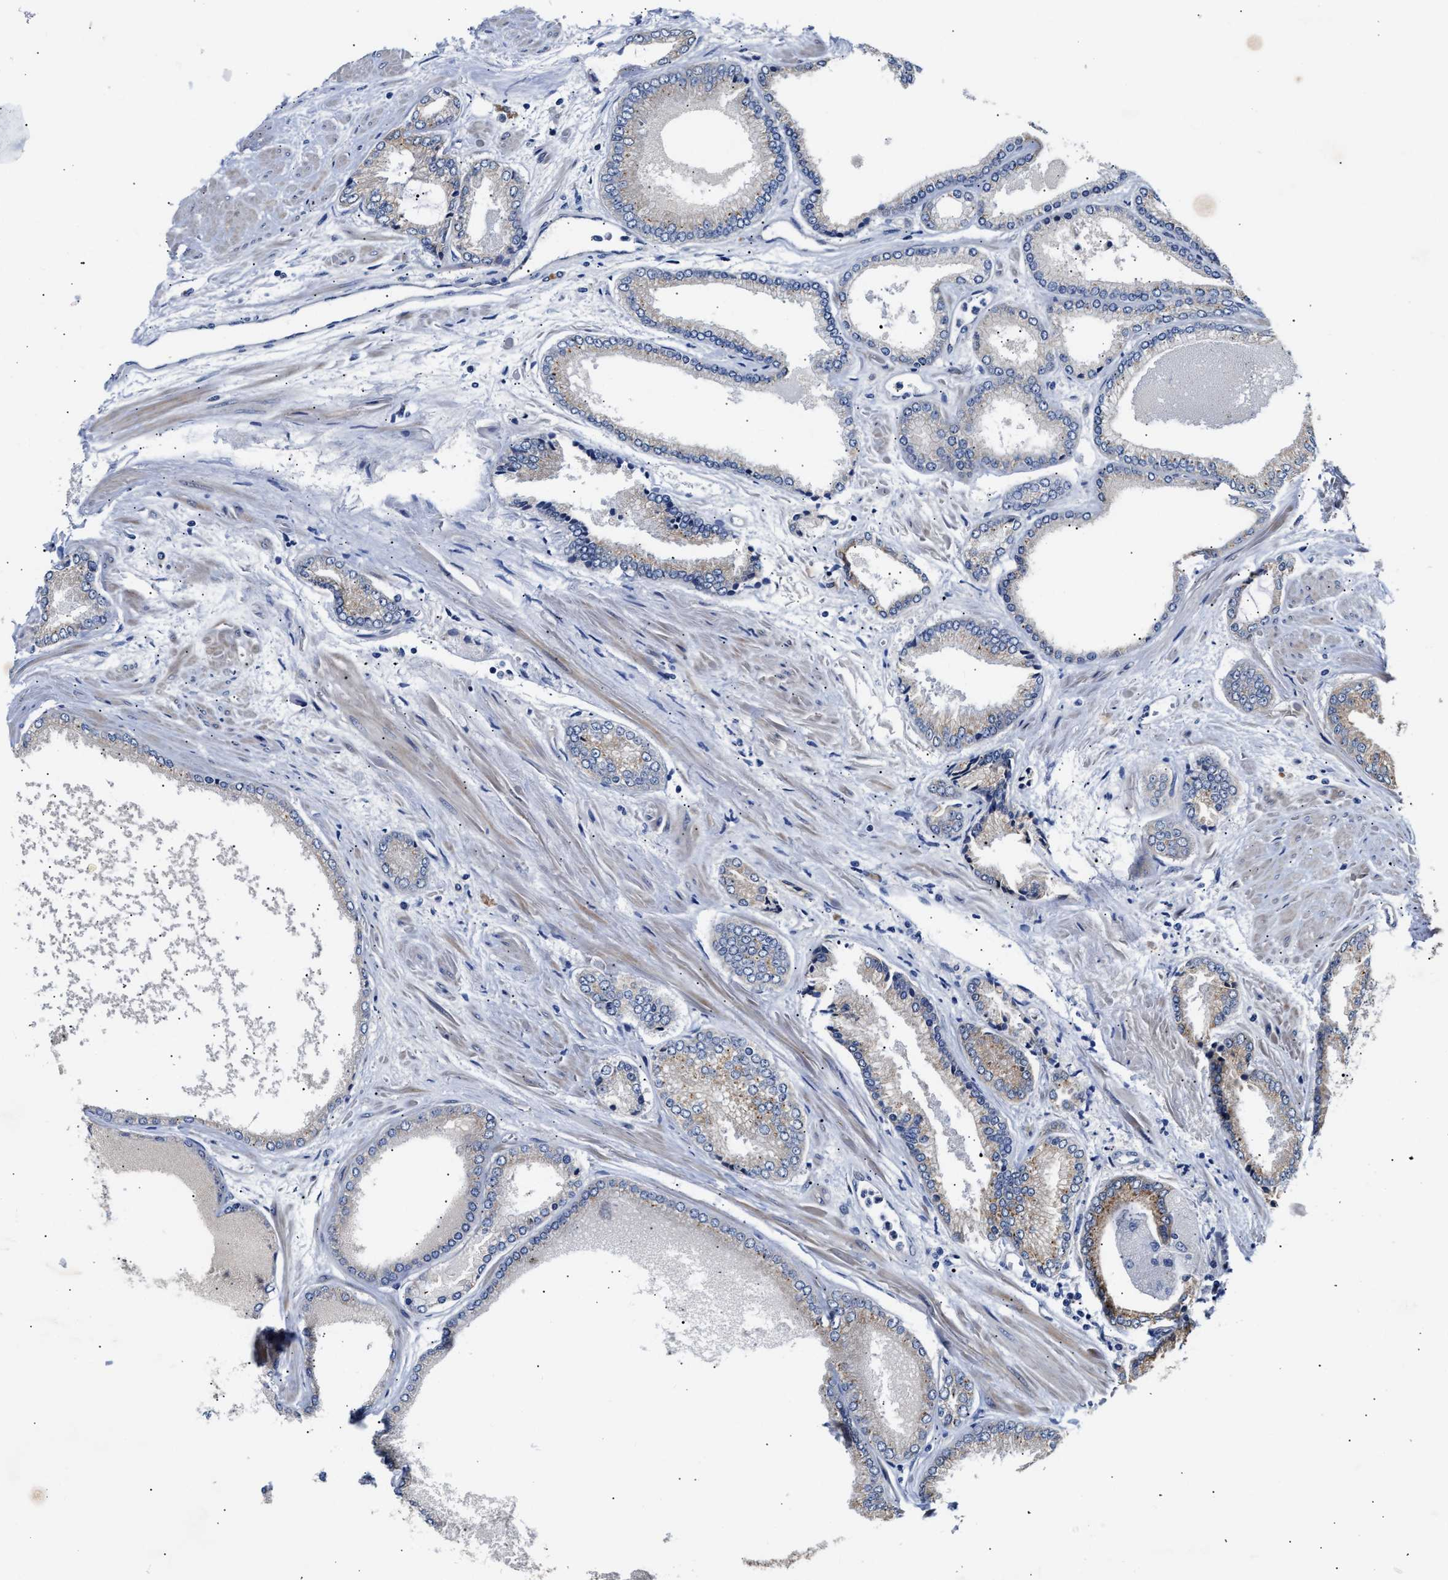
{"staining": {"intensity": "weak", "quantity": "<25%", "location": "cytoplasmic/membranous"}, "tissue": "prostate cancer", "cell_type": "Tumor cells", "image_type": "cancer", "snomed": [{"axis": "morphology", "description": "Adenocarcinoma, High grade"}, {"axis": "topography", "description": "Prostate"}], "caption": "Immunohistochemical staining of high-grade adenocarcinoma (prostate) shows no significant positivity in tumor cells.", "gene": "CCDC146", "patient": {"sex": "male", "age": 61}}